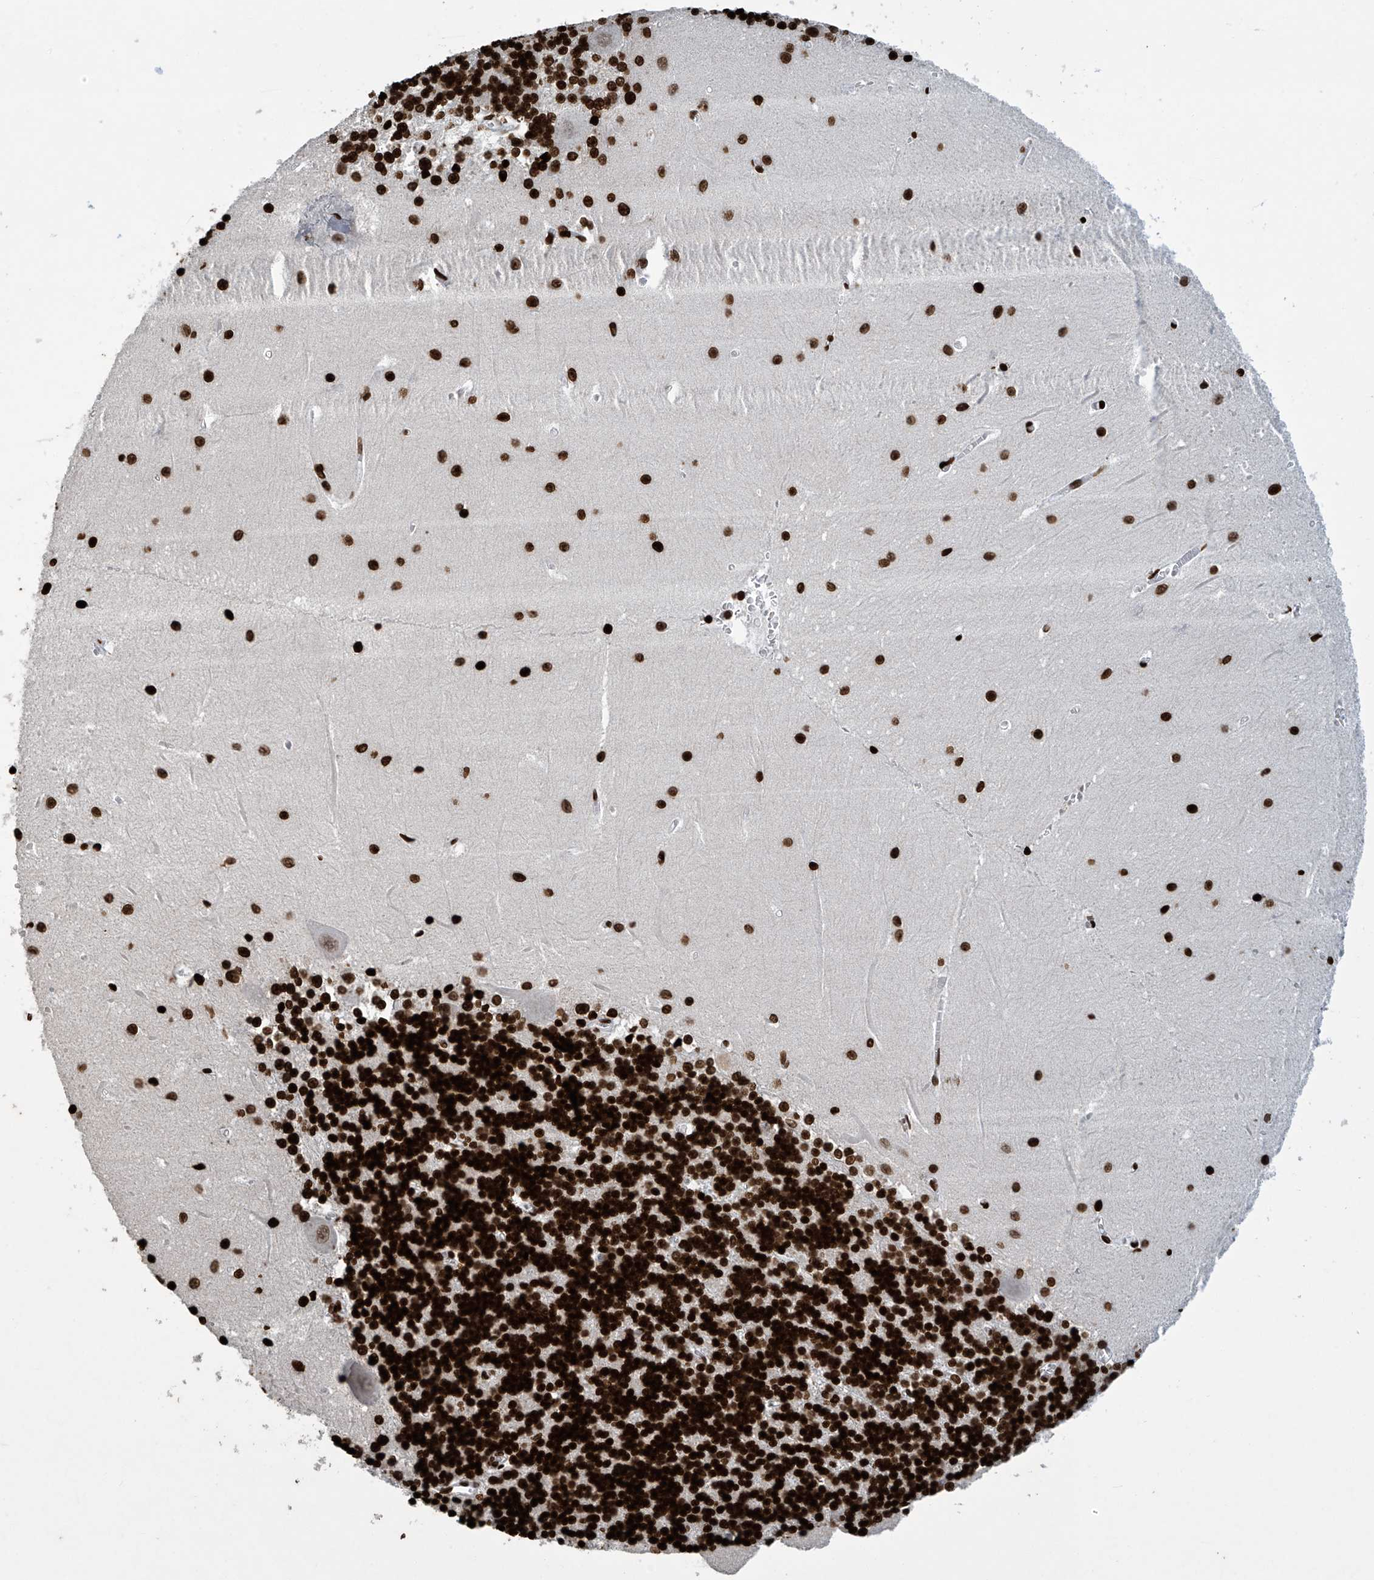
{"staining": {"intensity": "strong", "quantity": ">75%", "location": "nuclear"}, "tissue": "cerebellum", "cell_type": "Cells in granular layer", "image_type": "normal", "snomed": [{"axis": "morphology", "description": "Normal tissue, NOS"}, {"axis": "topography", "description": "Cerebellum"}], "caption": "Protein expression analysis of benign human cerebellum reveals strong nuclear expression in approximately >75% of cells in granular layer. The staining is performed using DAB (3,3'-diaminobenzidine) brown chromogen to label protein expression. The nuclei are counter-stained blue using hematoxylin.", "gene": "H4C16", "patient": {"sex": "male", "age": 37}}